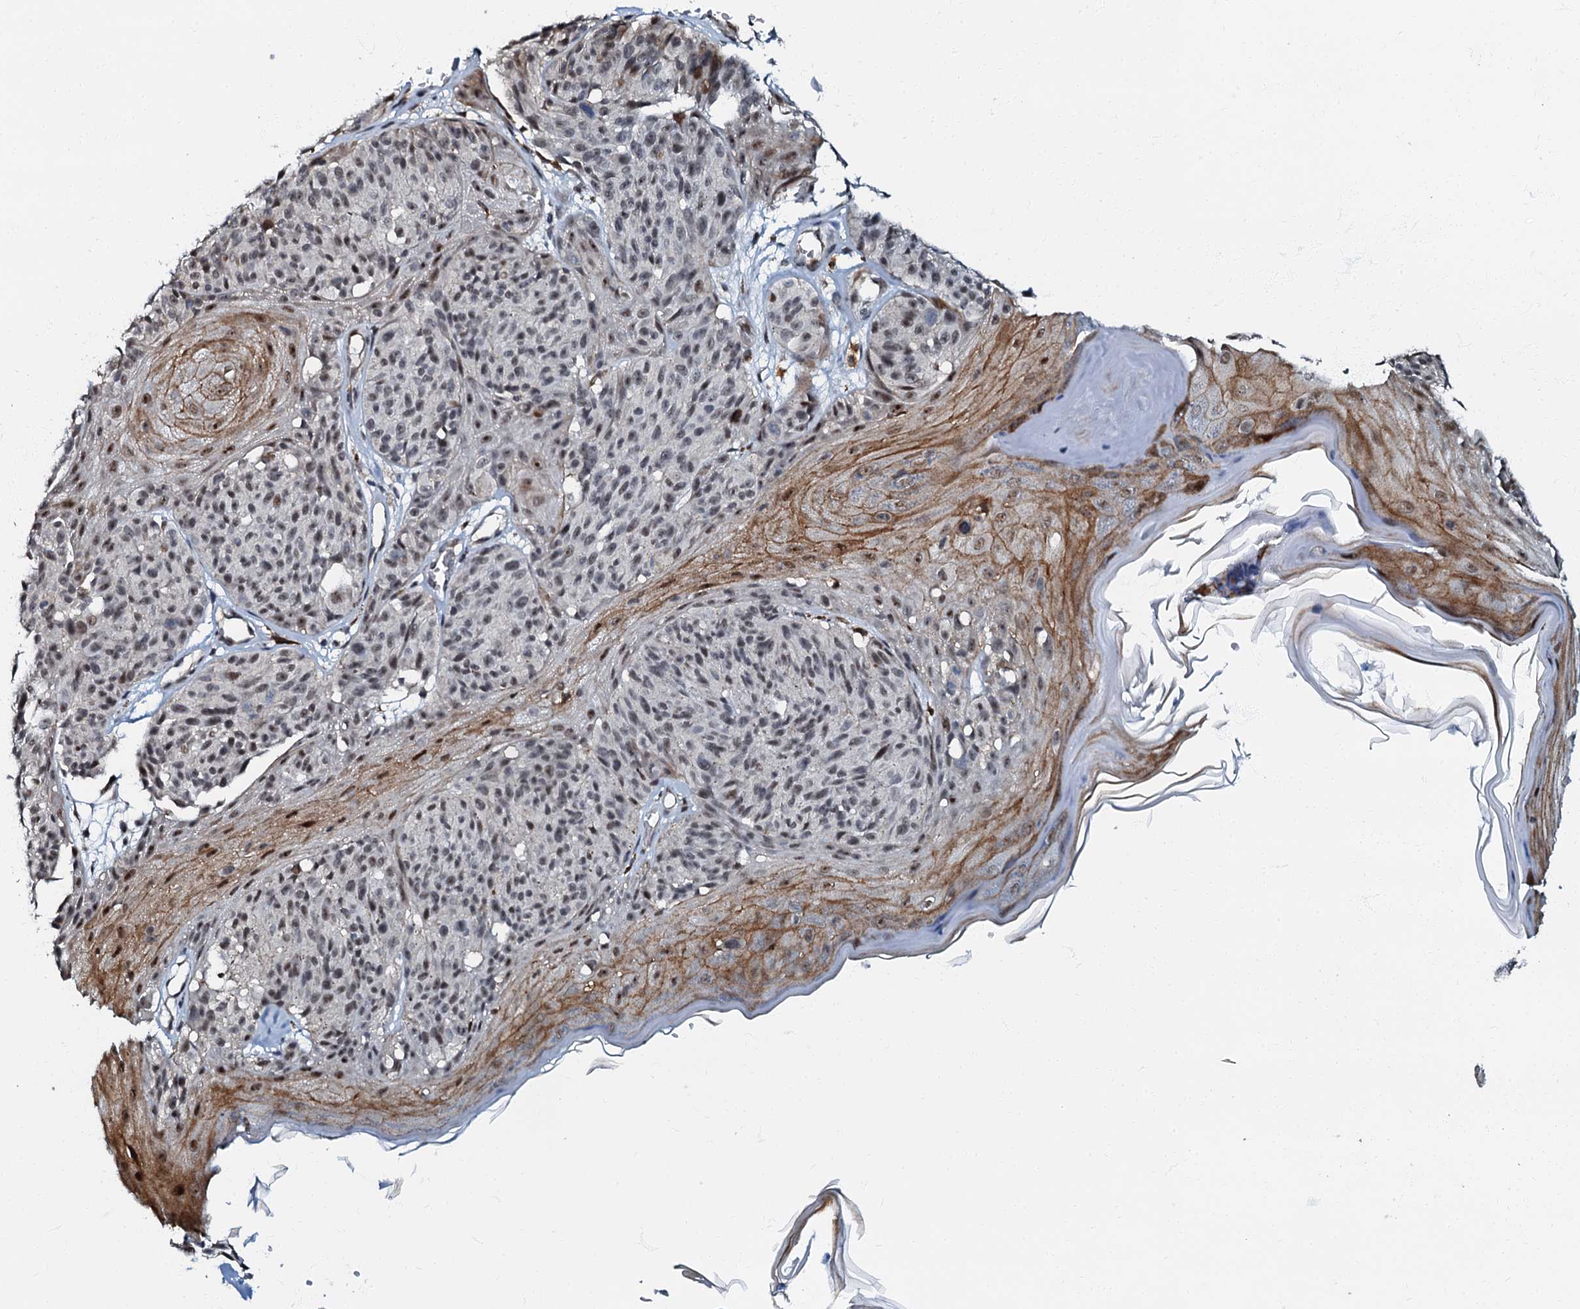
{"staining": {"intensity": "weak", "quantity": "25%-75%", "location": "nuclear"}, "tissue": "melanoma", "cell_type": "Tumor cells", "image_type": "cancer", "snomed": [{"axis": "morphology", "description": "Malignant melanoma, NOS"}, {"axis": "topography", "description": "Skin"}], "caption": "Melanoma was stained to show a protein in brown. There is low levels of weak nuclear positivity in about 25%-75% of tumor cells. The staining was performed using DAB (3,3'-diaminobenzidine) to visualize the protein expression in brown, while the nuclei were stained in blue with hematoxylin (Magnification: 20x).", "gene": "OLAH", "patient": {"sex": "male", "age": 83}}